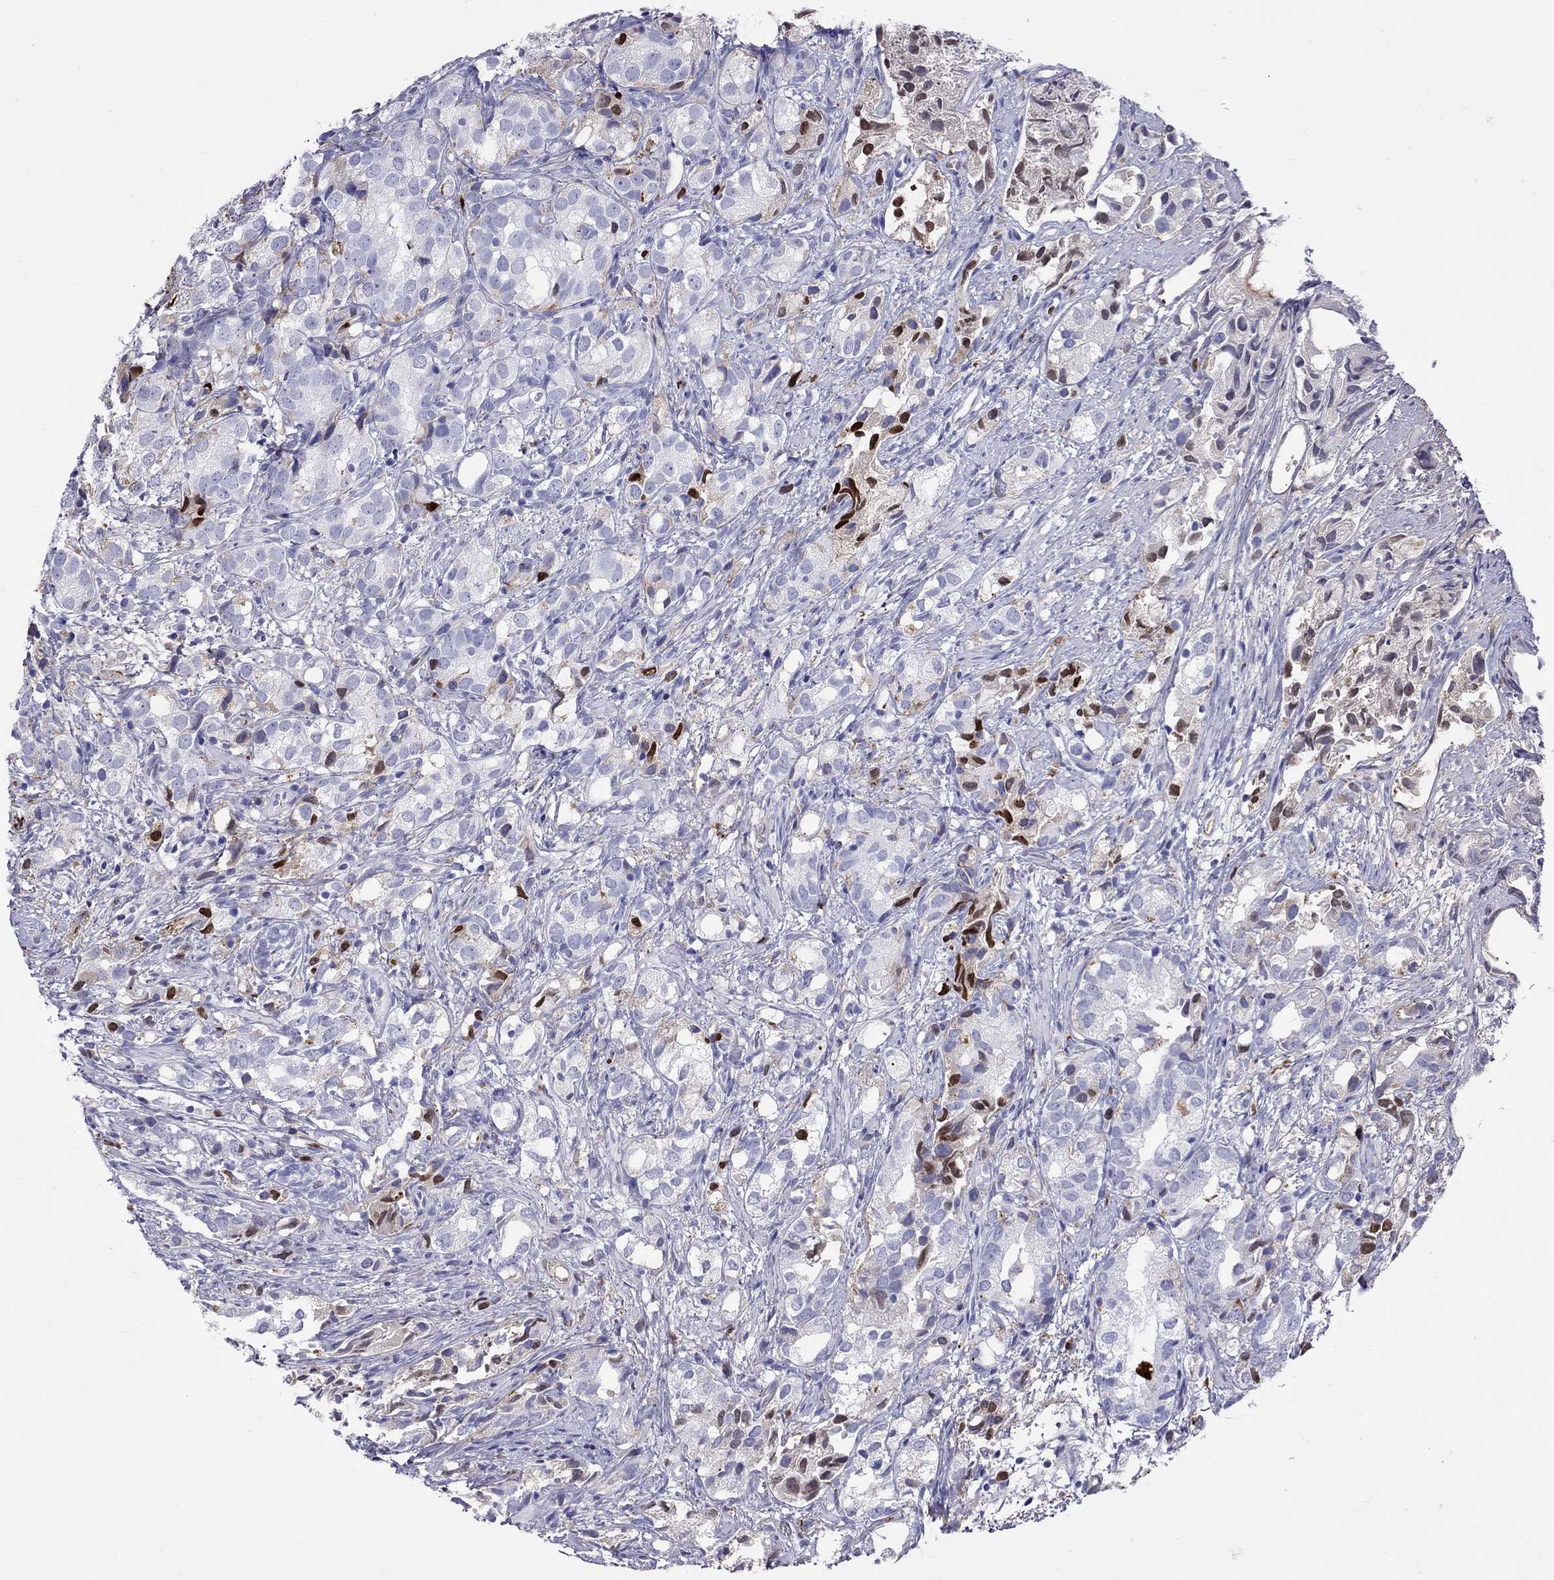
{"staining": {"intensity": "negative", "quantity": "none", "location": "none"}, "tissue": "prostate cancer", "cell_type": "Tumor cells", "image_type": "cancer", "snomed": [{"axis": "morphology", "description": "Adenocarcinoma, High grade"}, {"axis": "topography", "description": "Prostate"}], "caption": "This is a micrograph of IHC staining of prostate cancer, which shows no staining in tumor cells. (Immunohistochemistry (ihc), brightfield microscopy, high magnification).", "gene": "SERPINA3", "patient": {"sex": "male", "age": 82}}